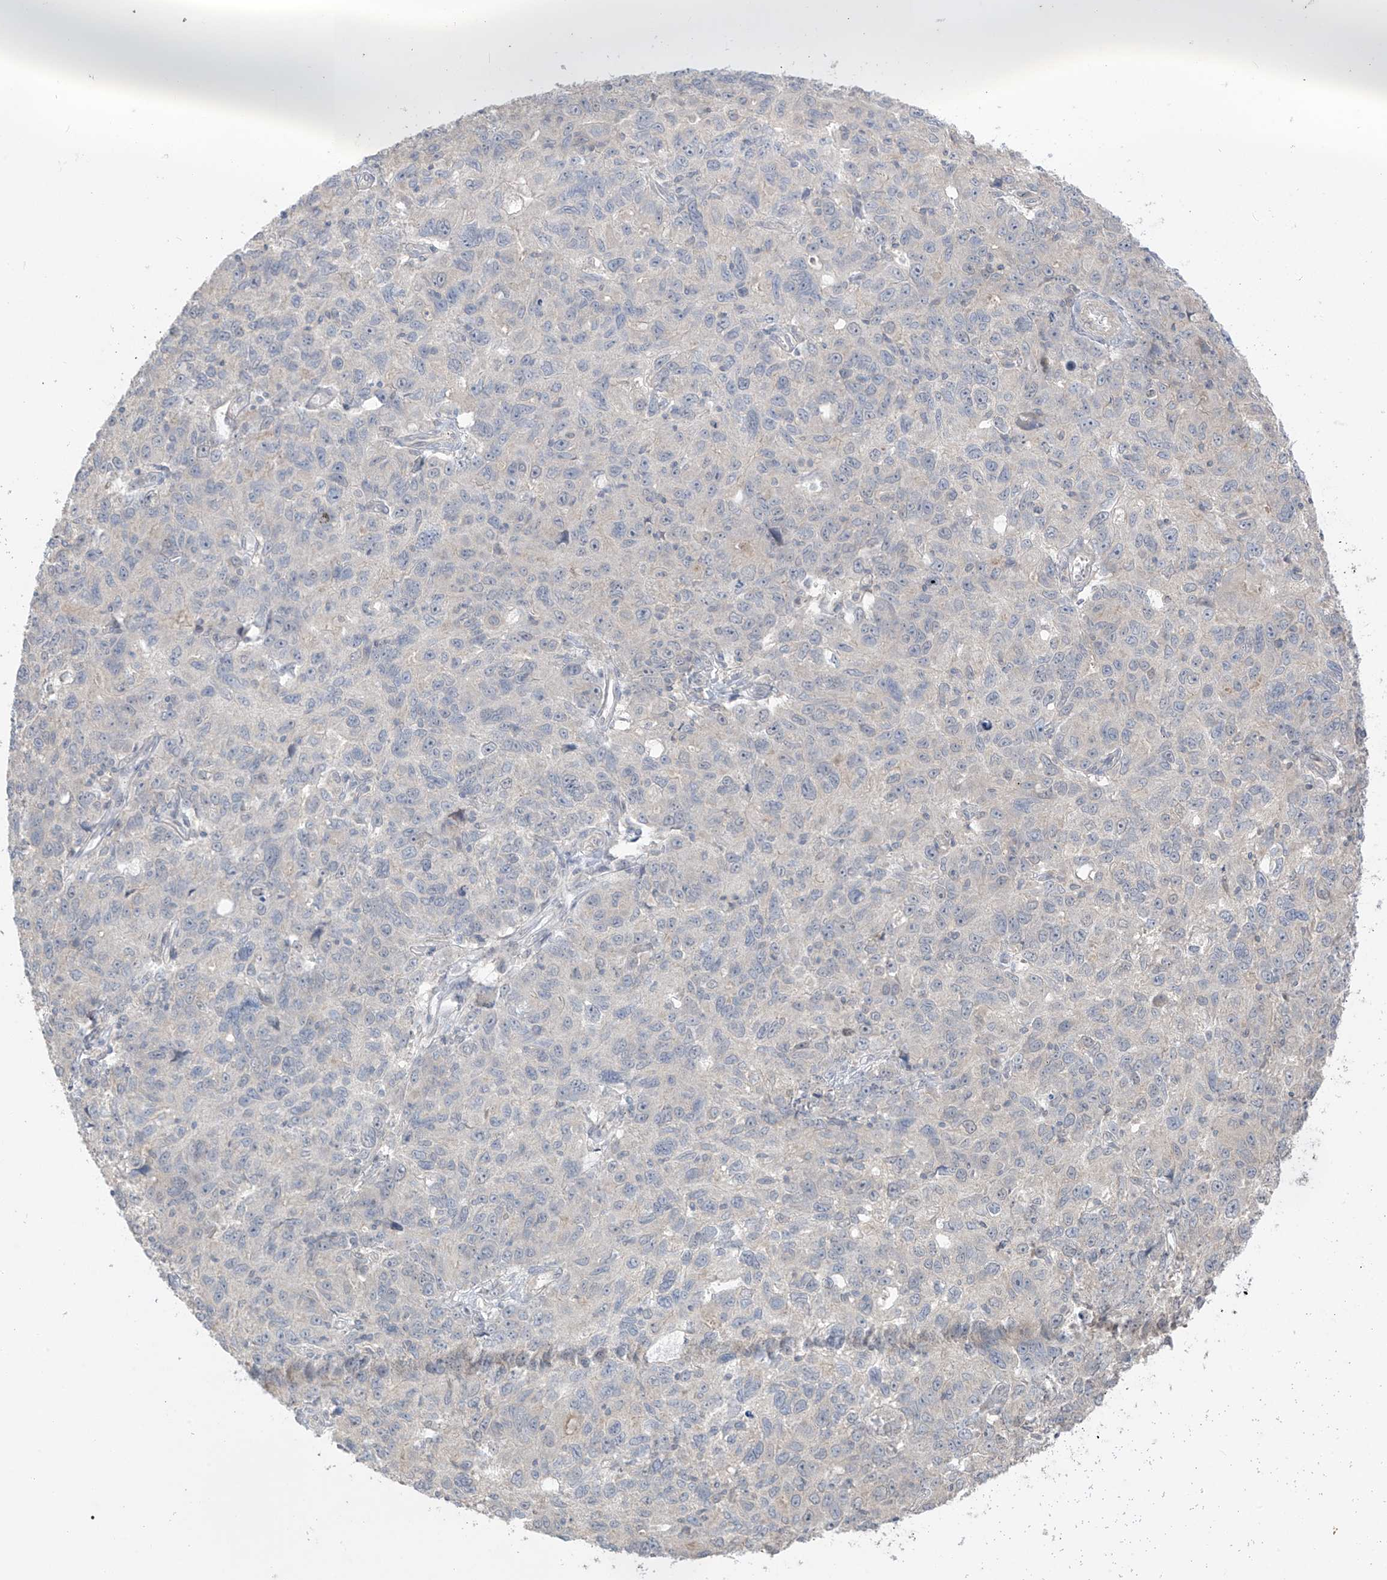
{"staining": {"intensity": "negative", "quantity": "none", "location": "none"}, "tissue": "ovarian cancer", "cell_type": "Tumor cells", "image_type": "cancer", "snomed": [{"axis": "morphology", "description": "Carcinoma, endometroid"}, {"axis": "topography", "description": "Ovary"}], "caption": "Immunohistochemistry (IHC) micrograph of neoplastic tissue: human ovarian cancer stained with DAB displays no significant protein expression in tumor cells.", "gene": "ANGEL2", "patient": {"sex": "female", "age": 42}}